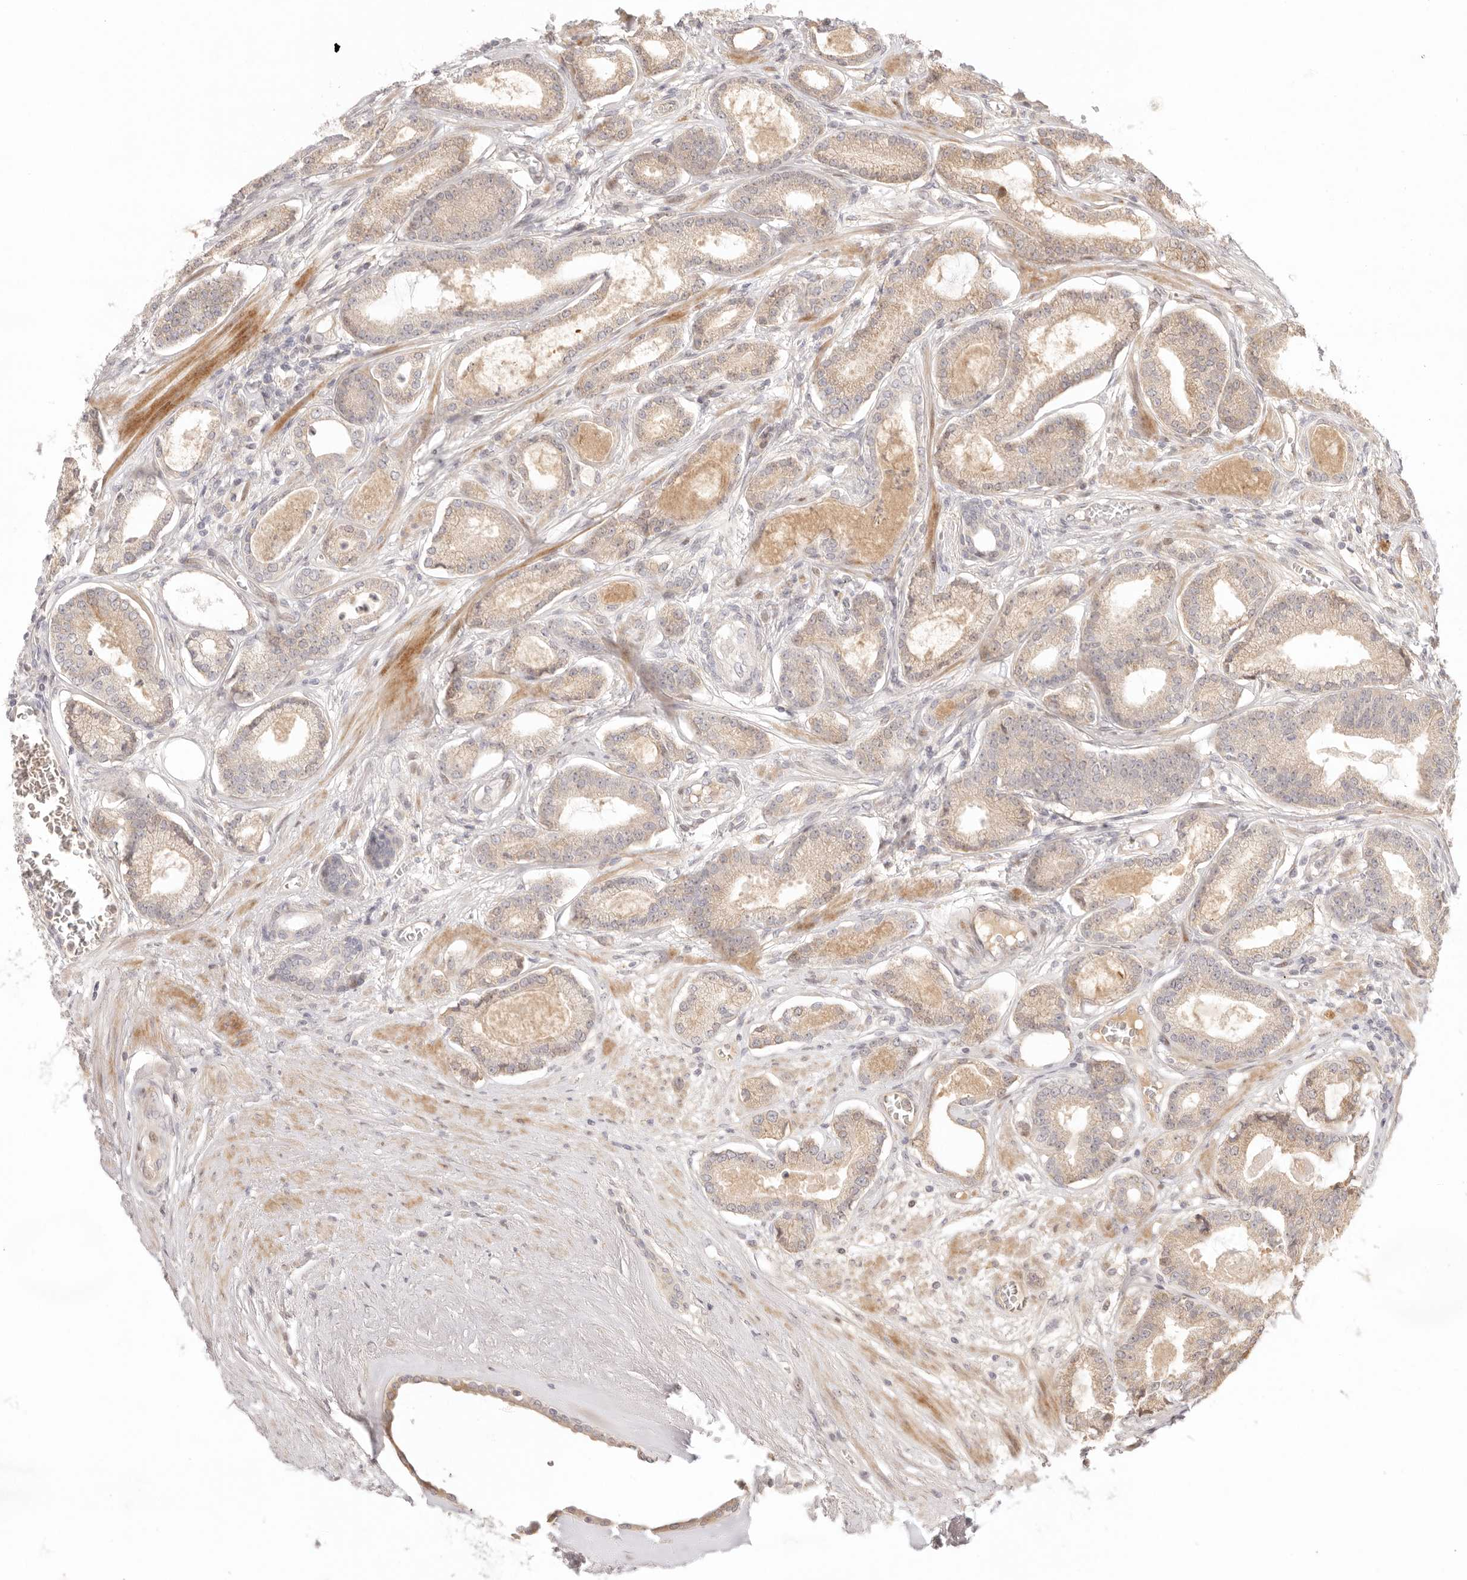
{"staining": {"intensity": "weak", "quantity": ">75%", "location": "cytoplasmic/membranous"}, "tissue": "prostate cancer", "cell_type": "Tumor cells", "image_type": "cancer", "snomed": [{"axis": "morphology", "description": "Adenocarcinoma, Low grade"}, {"axis": "topography", "description": "Prostate"}], "caption": "Low-grade adenocarcinoma (prostate) stained for a protein (brown) exhibits weak cytoplasmic/membranous positive positivity in approximately >75% of tumor cells.", "gene": "PHLDA3", "patient": {"sex": "male", "age": 60}}